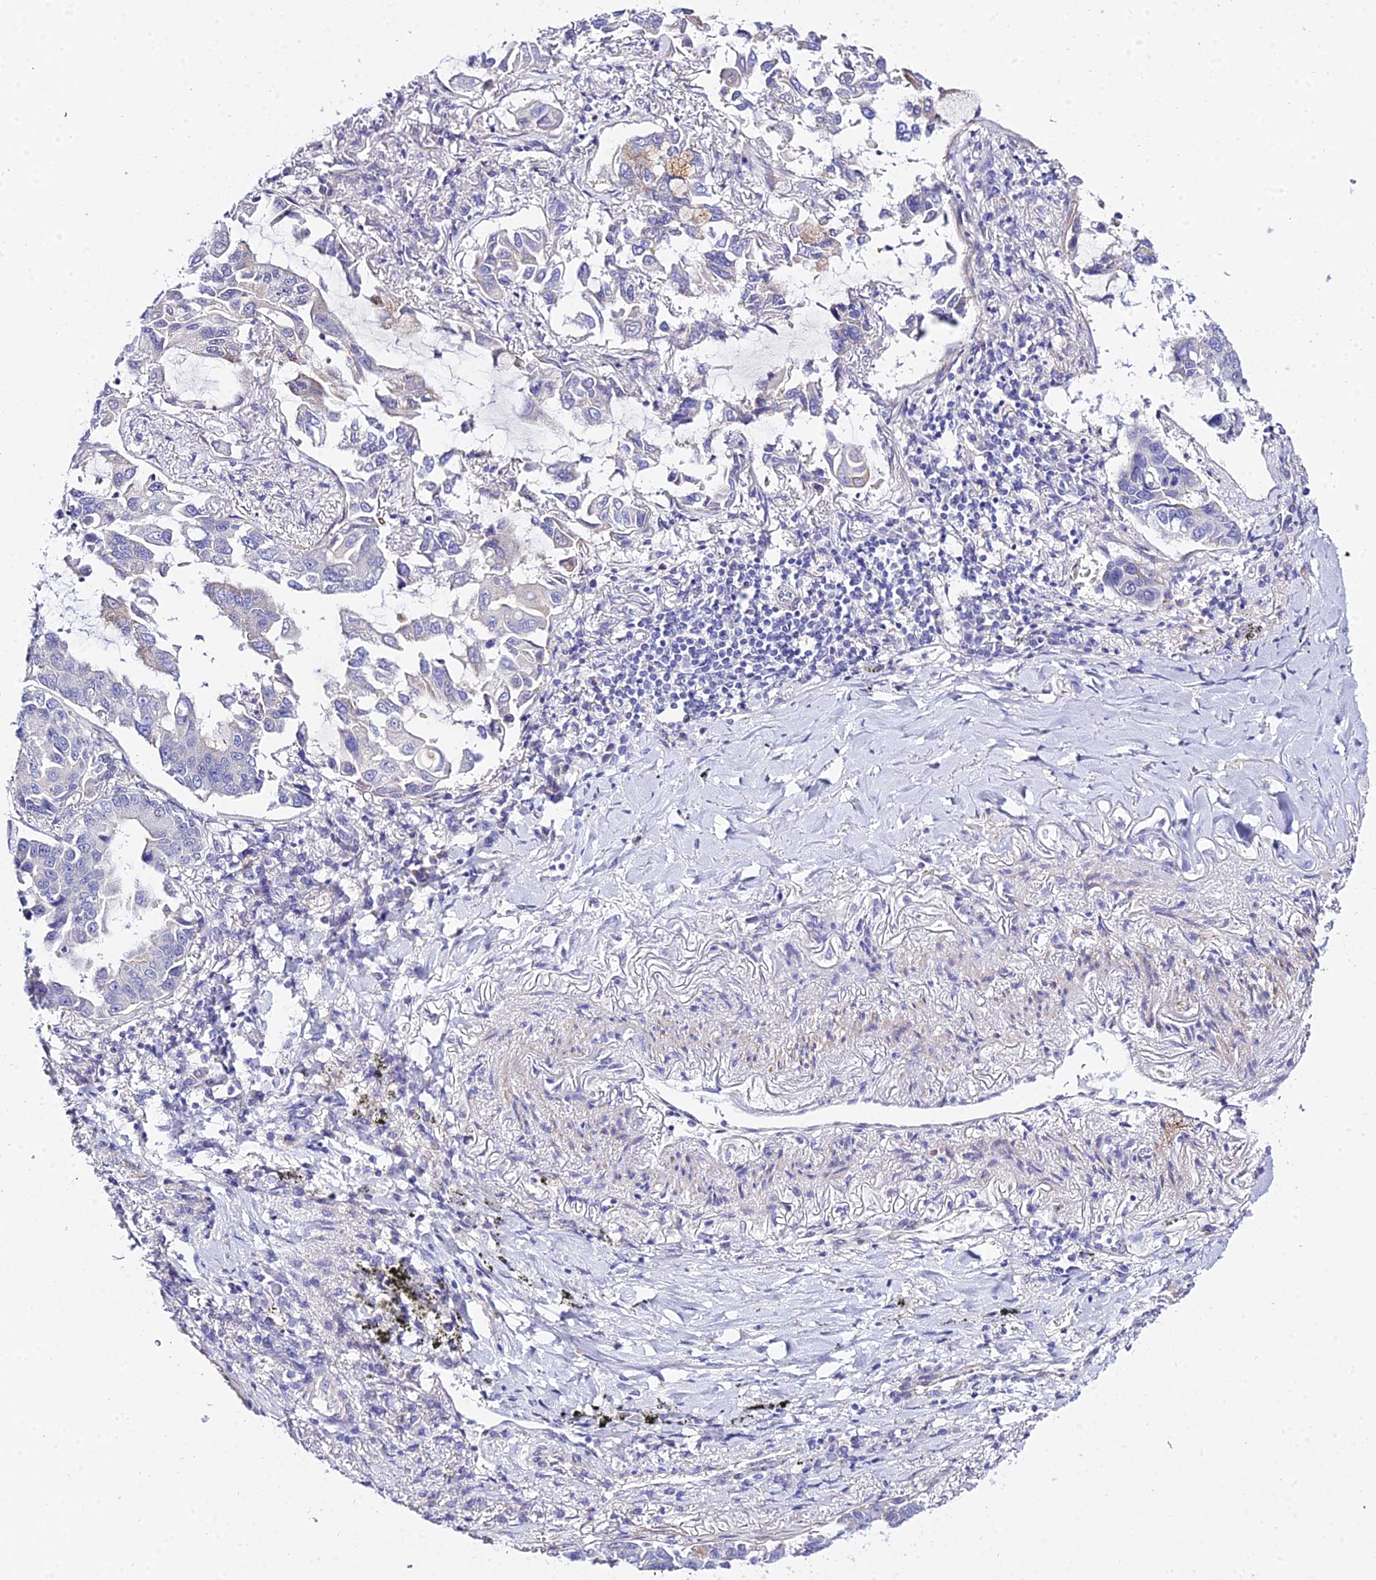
{"staining": {"intensity": "moderate", "quantity": "<25%", "location": "cytoplasmic/membranous"}, "tissue": "lung cancer", "cell_type": "Tumor cells", "image_type": "cancer", "snomed": [{"axis": "morphology", "description": "Adenocarcinoma, NOS"}, {"axis": "topography", "description": "Lung"}], "caption": "Immunohistochemistry (IHC) image of human lung adenocarcinoma stained for a protein (brown), which demonstrates low levels of moderate cytoplasmic/membranous expression in approximately <25% of tumor cells.", "gene": "ZNF628", "patient": {"sex": "male", "age": 64}}